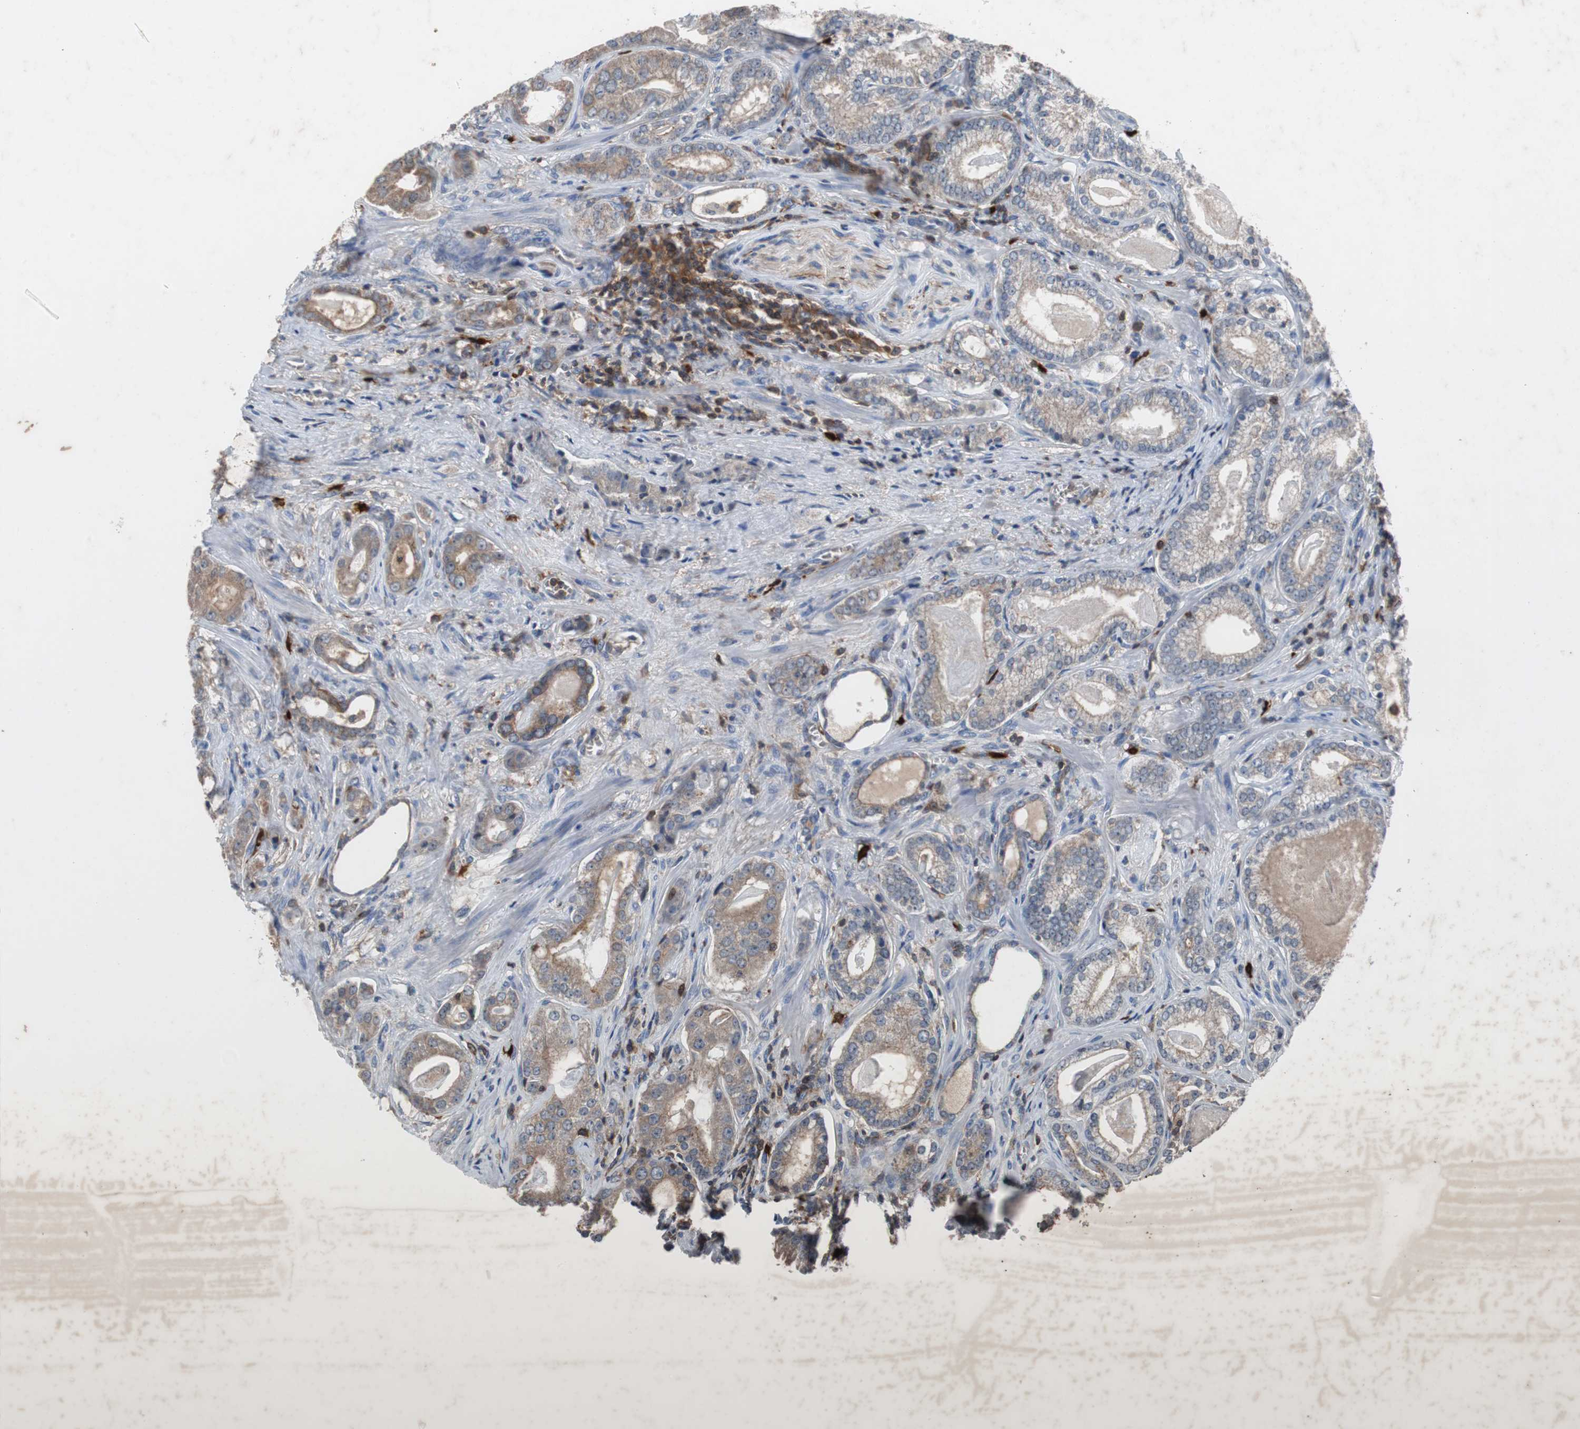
{"staining": {"intensity": "moderate", "quantity": "25%-75%", "location": "cytoplasmic/membranous"}, "tissue": "prostate cancer", "cell_type": "Tumor cells", "image_type": "cancer", "snomed": [{"axis": "morphology", "description": "Adenocarcinoma, Low grade"}, {"axis": "topography", "description": "Prostate"}], "caption": "Immunohistochemistry staining of prostate adenocarcinoma (low-grade), which displays medium levels of moderate cytoplasmic/membranous positivity in approximately 25%-75% of tumor cells indicating moderate cytoplasmic/membranous protein staining. The staining was performed using DAB (3,3'-diaminobenzidine) (brown) for protein detection and nuclei were counterstained in hematoxylin (blue).", "gene": "CALB2", "patient": {"sex": "male", "age": 59}}